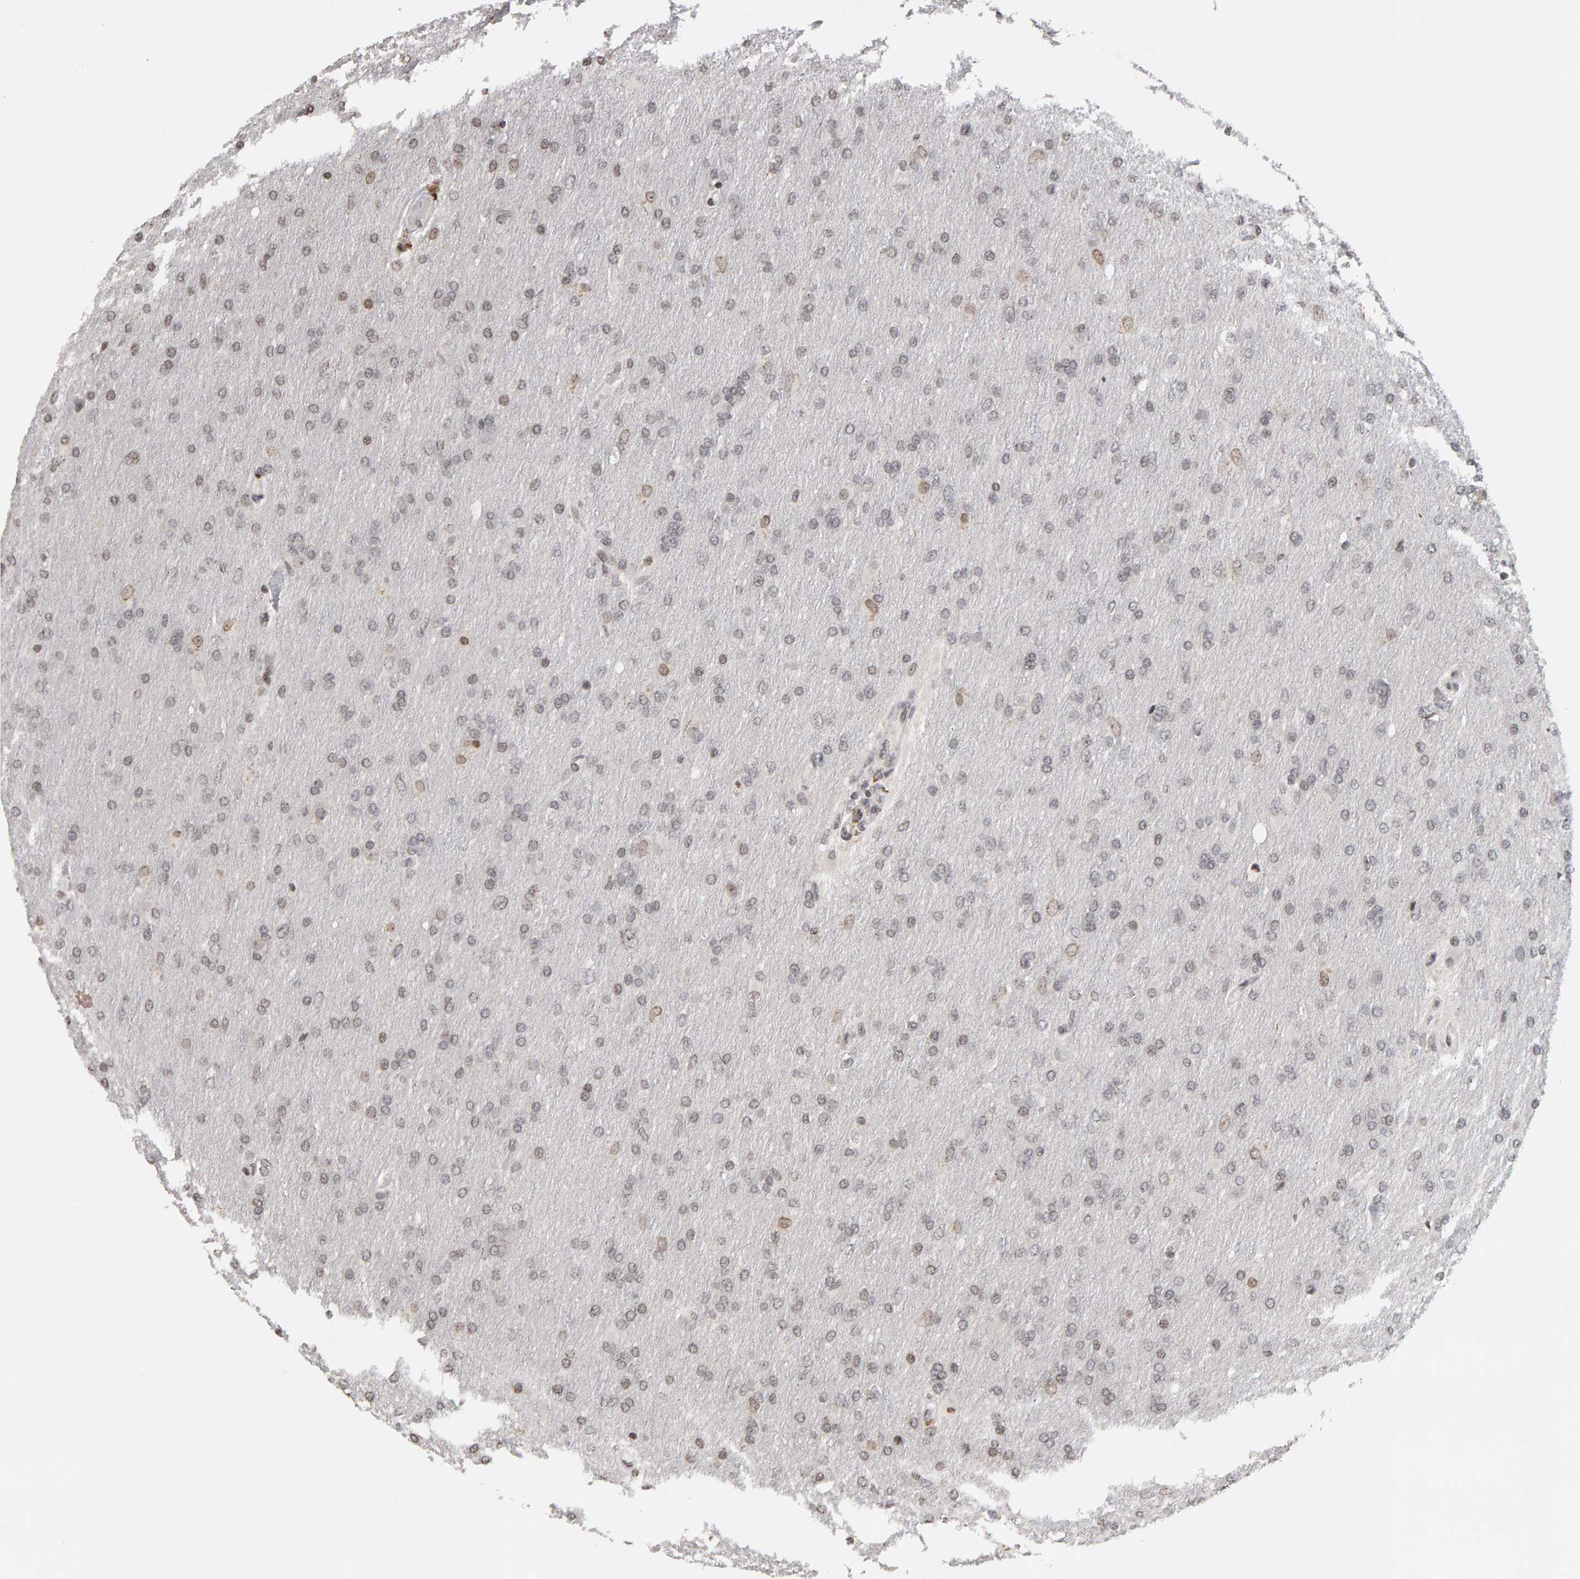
{"staining": {"intensity": "weak", "quantity": "<25%", "location": "nuclear"}, "tissue": "glioma", "cell_type": "Tumor cells", "image_type": "cancer", "snomed": [{"axis": "morphology", "description": "Glioma, malignant, High grade"}, {"axis": "topography", "description": "Cerebral cortex"}], "caption": "This is a image of immunohistochemistry (IHC) staining of malignant glioma (high-grade), which shows no positivity in tumor cells.", "gene": "TRAM1", "patient": {"sex": "female", "age": 36}}